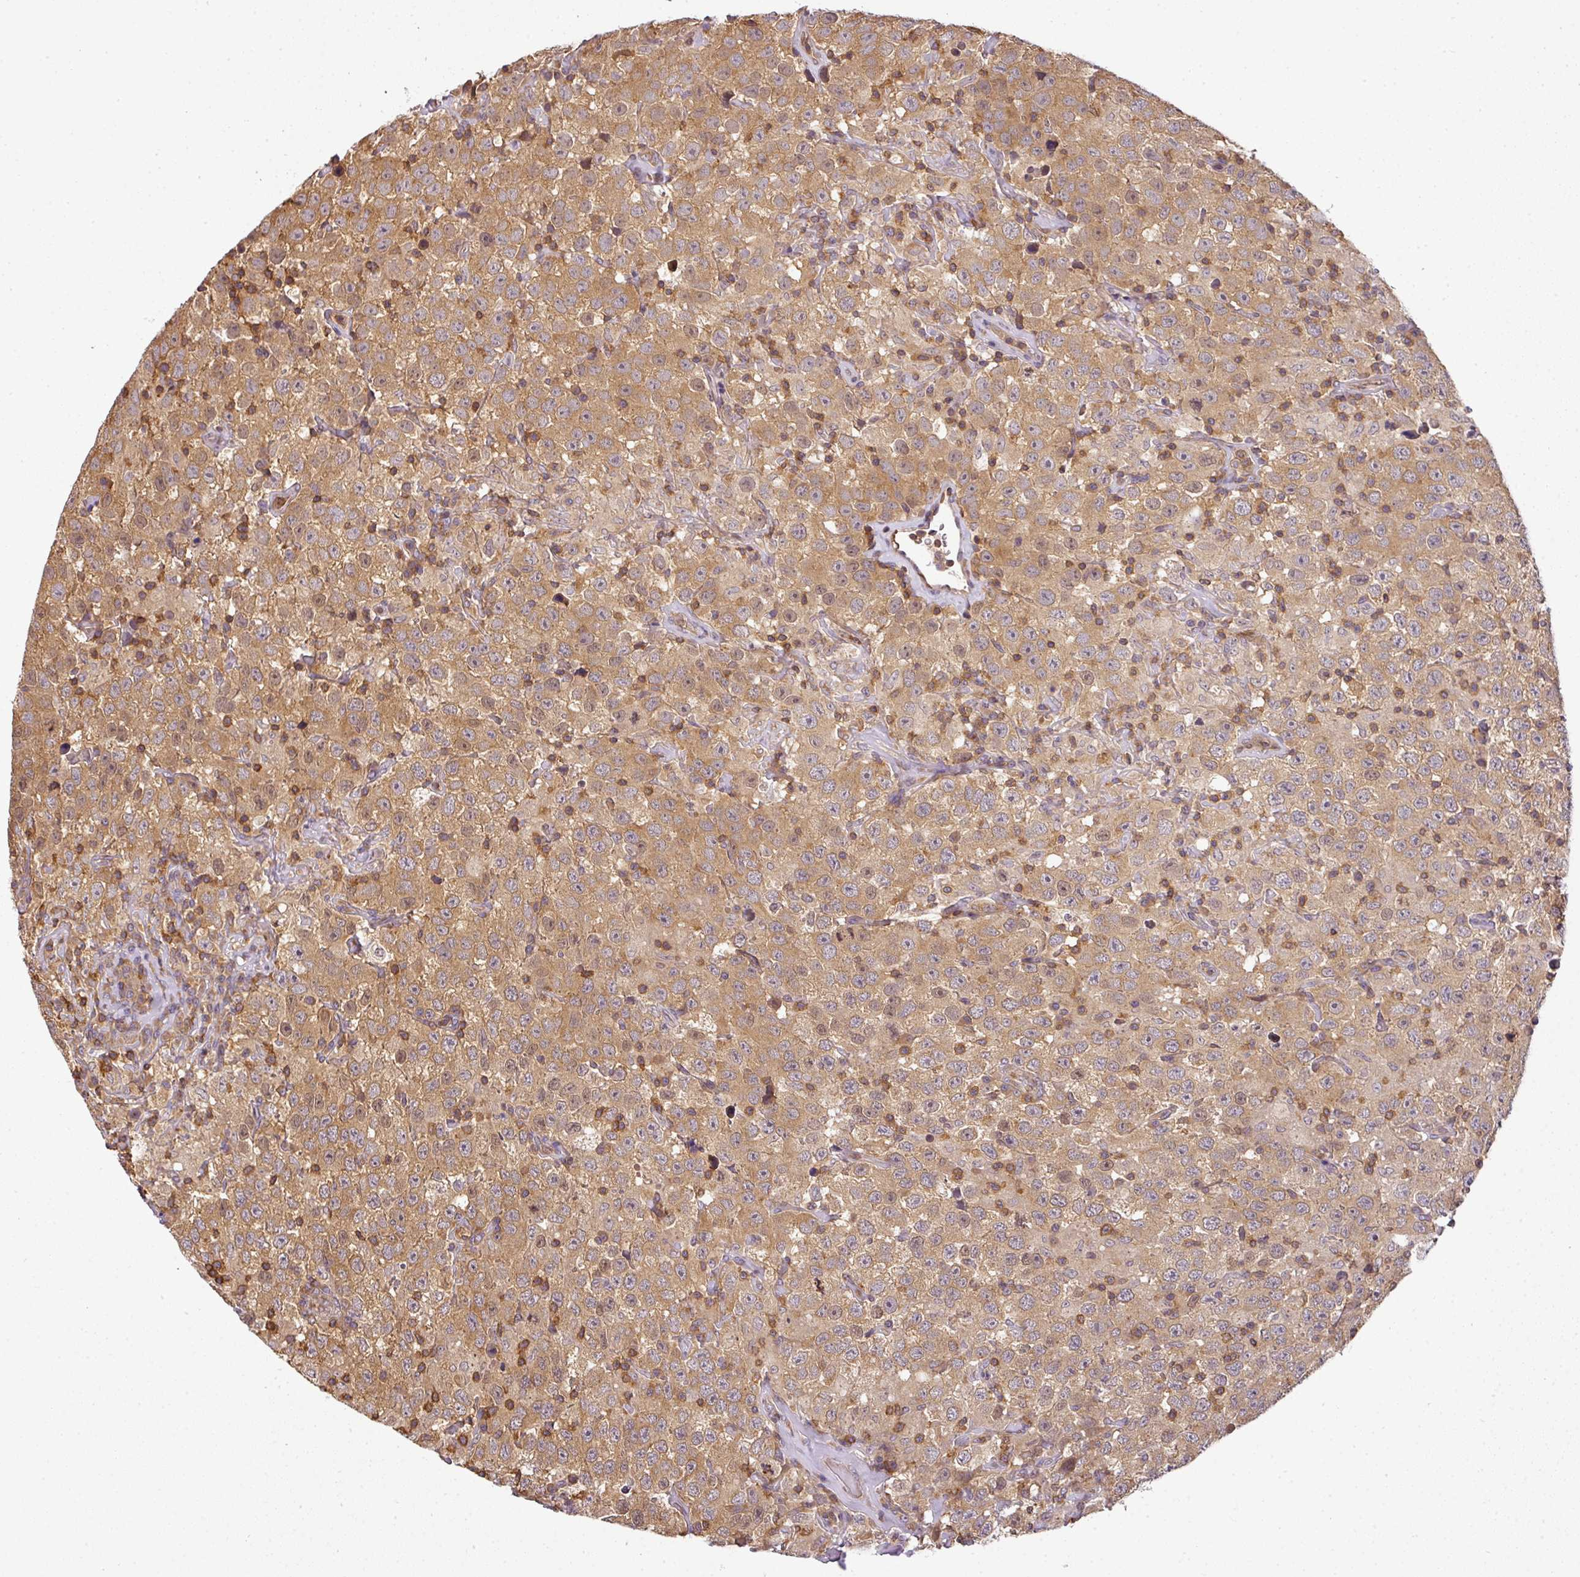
{"staining": {"intensity": "moderate", "quantity": ">75%", "location": "cytoplasmic/membranous"}, "tissue": "testis cancer", "cell_type": "Tumor cells", "image_type": "cancer", "snomed": [{"axis": "morphology", "description": "Seminoma, NOS"}, {"axis": "topography", "description": "Testis"}], "caption": "Brown immunohistochemical staining in human testis cancer (seminoma) displays moderate cytoplasmic/membranous positivity in about >75% of tumor cells. (Brightfield microscopy of DAB IHC at high magnification).", "gene": "TCL1B", "patient": {"sex": "male", "age": 41}}